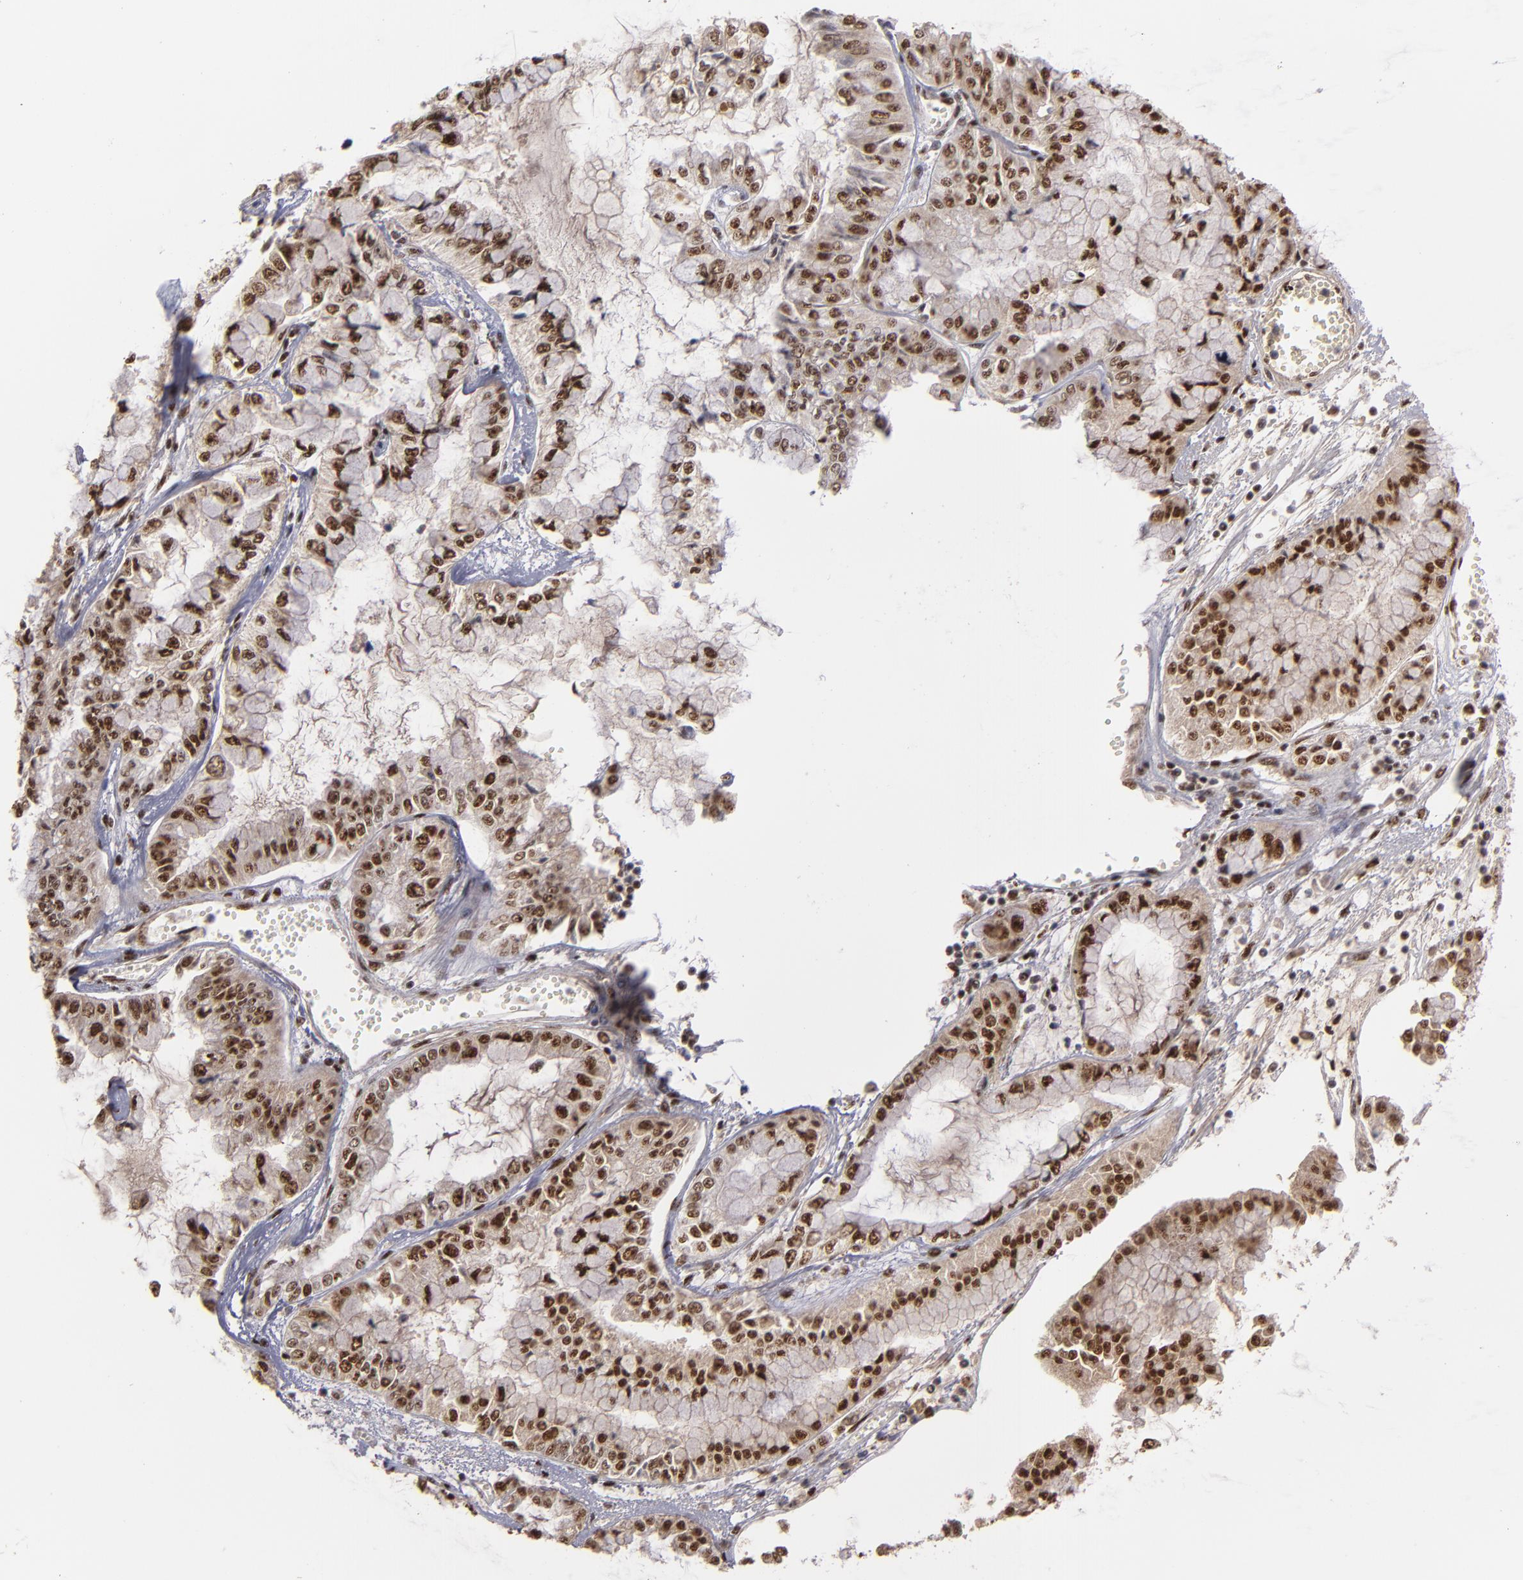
{"staining": {"intensity": "strong", "quantity": ">75%", "location": "nuclear"}, "tissue": "liver cancer", "cell_type": "Tumor cells", "image_type": "cancer", "snomed": [{"axis": "morphology", "description": "Cholangiocarcinoma"}, {"axis": "topography", "description": "Liver"}], "caption": "An IHC micrograph of neoplastic tissue is shown. Protein staining in brown labels strong nuclear positivity in liver cancer within tumor cells. The staining was performed using DAB (3,3'-diaminobenzidine) to visualize the protein expression in brown, while the nuclei were stained in blue with hematoxylin (Magnification: 20x).", "gene": "ZNF234", "patient": {"sex": "female", "age": 79}}